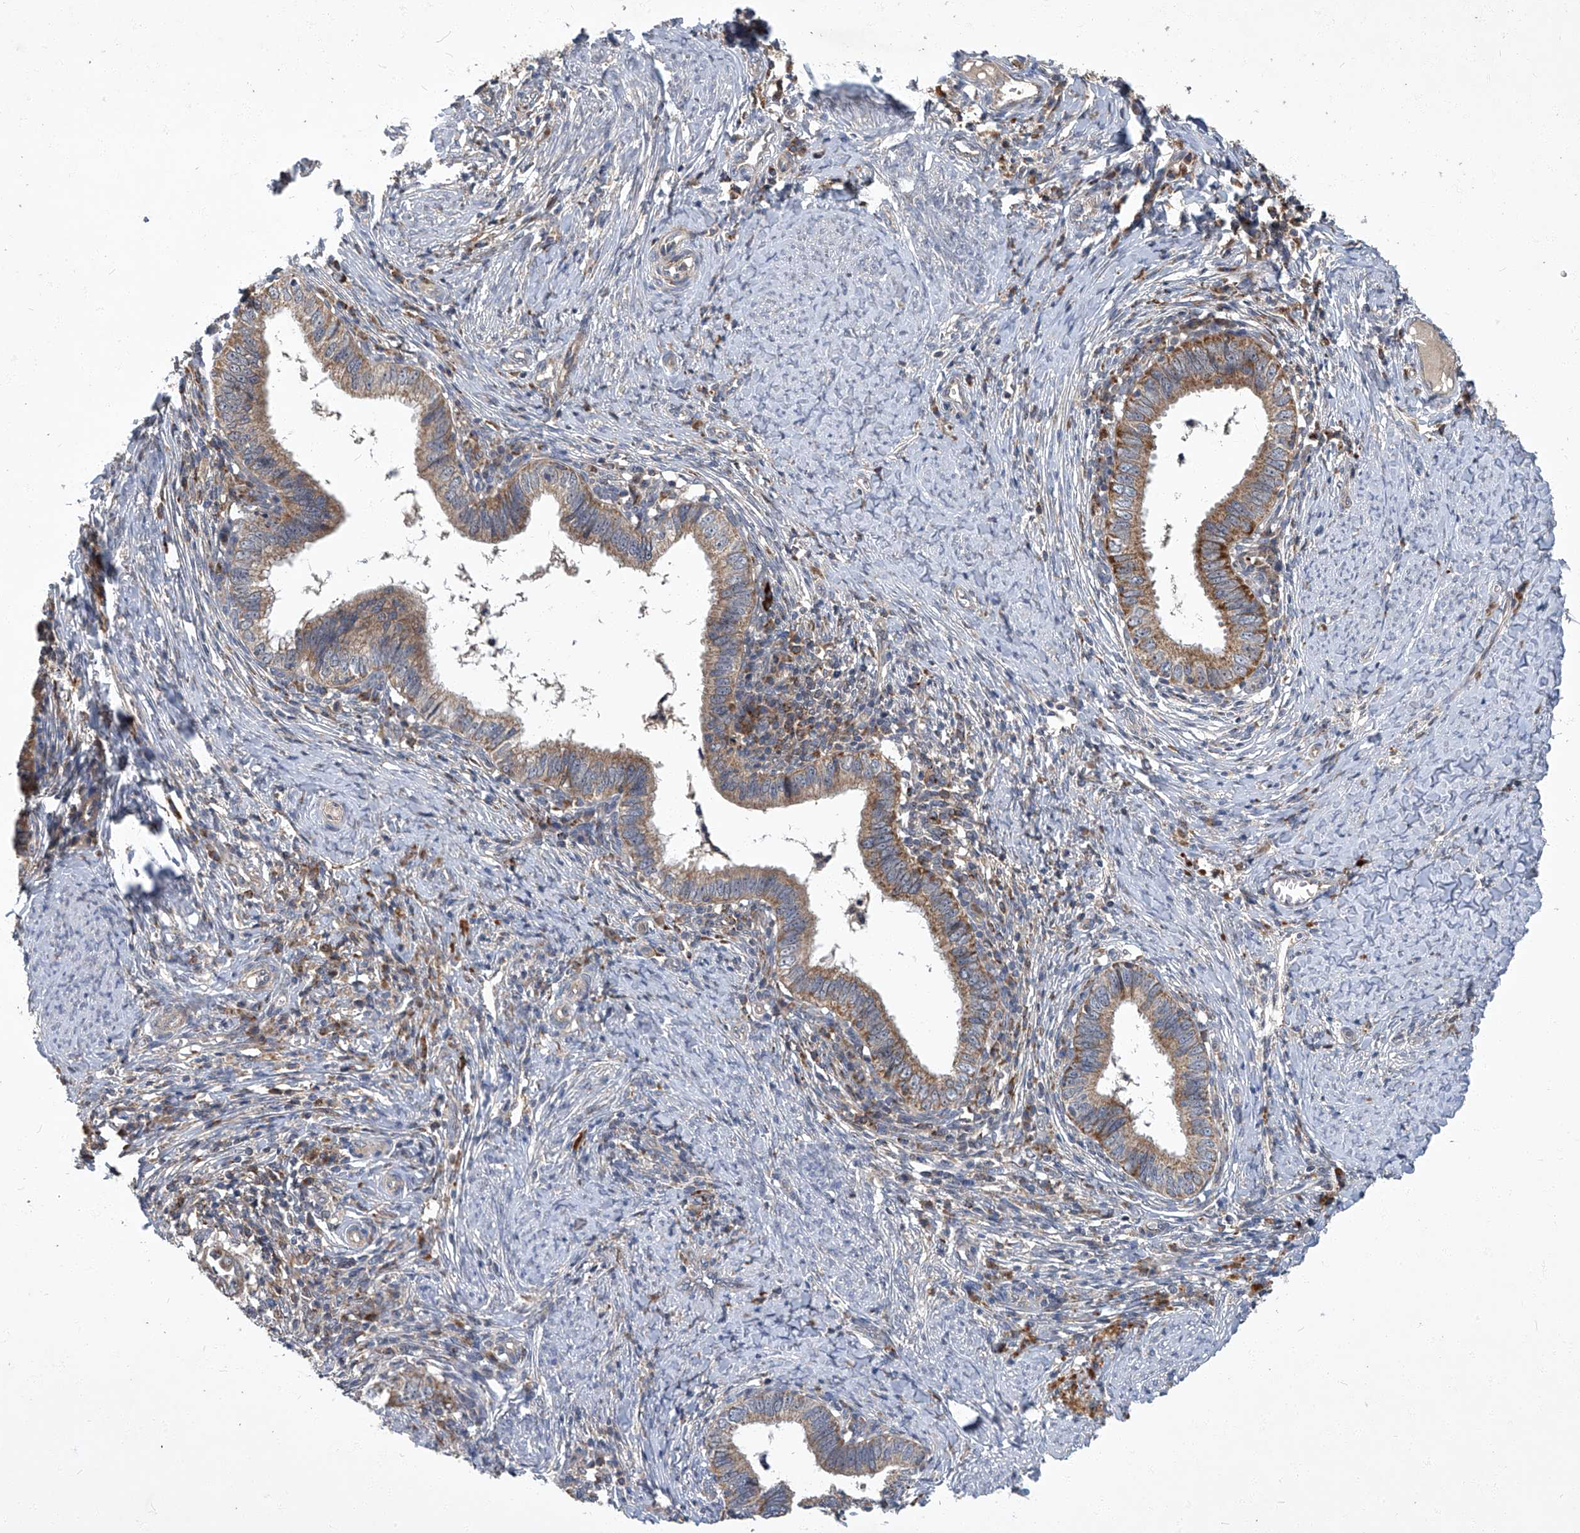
{"staining": {"intensity": "weak", "quantity": ">75%", "location": "cytoplasmic/membranous"}, "tissue": "cervical cancer", "cell_type": "Tumor cells", "image_type": "cancer", "snomed": [{"axis": "morphology", "description": "Adenocarcinoma, NOS"}, {"axis": "topography", "description": "Cervix"}], "caption": "Cervical cancer stained for a protein reveals weak cytoplasmic/membranous positivity in tumor cells.", "gene": "TNFRSF13B", "patient": {"sex": "female", "age": 36}}